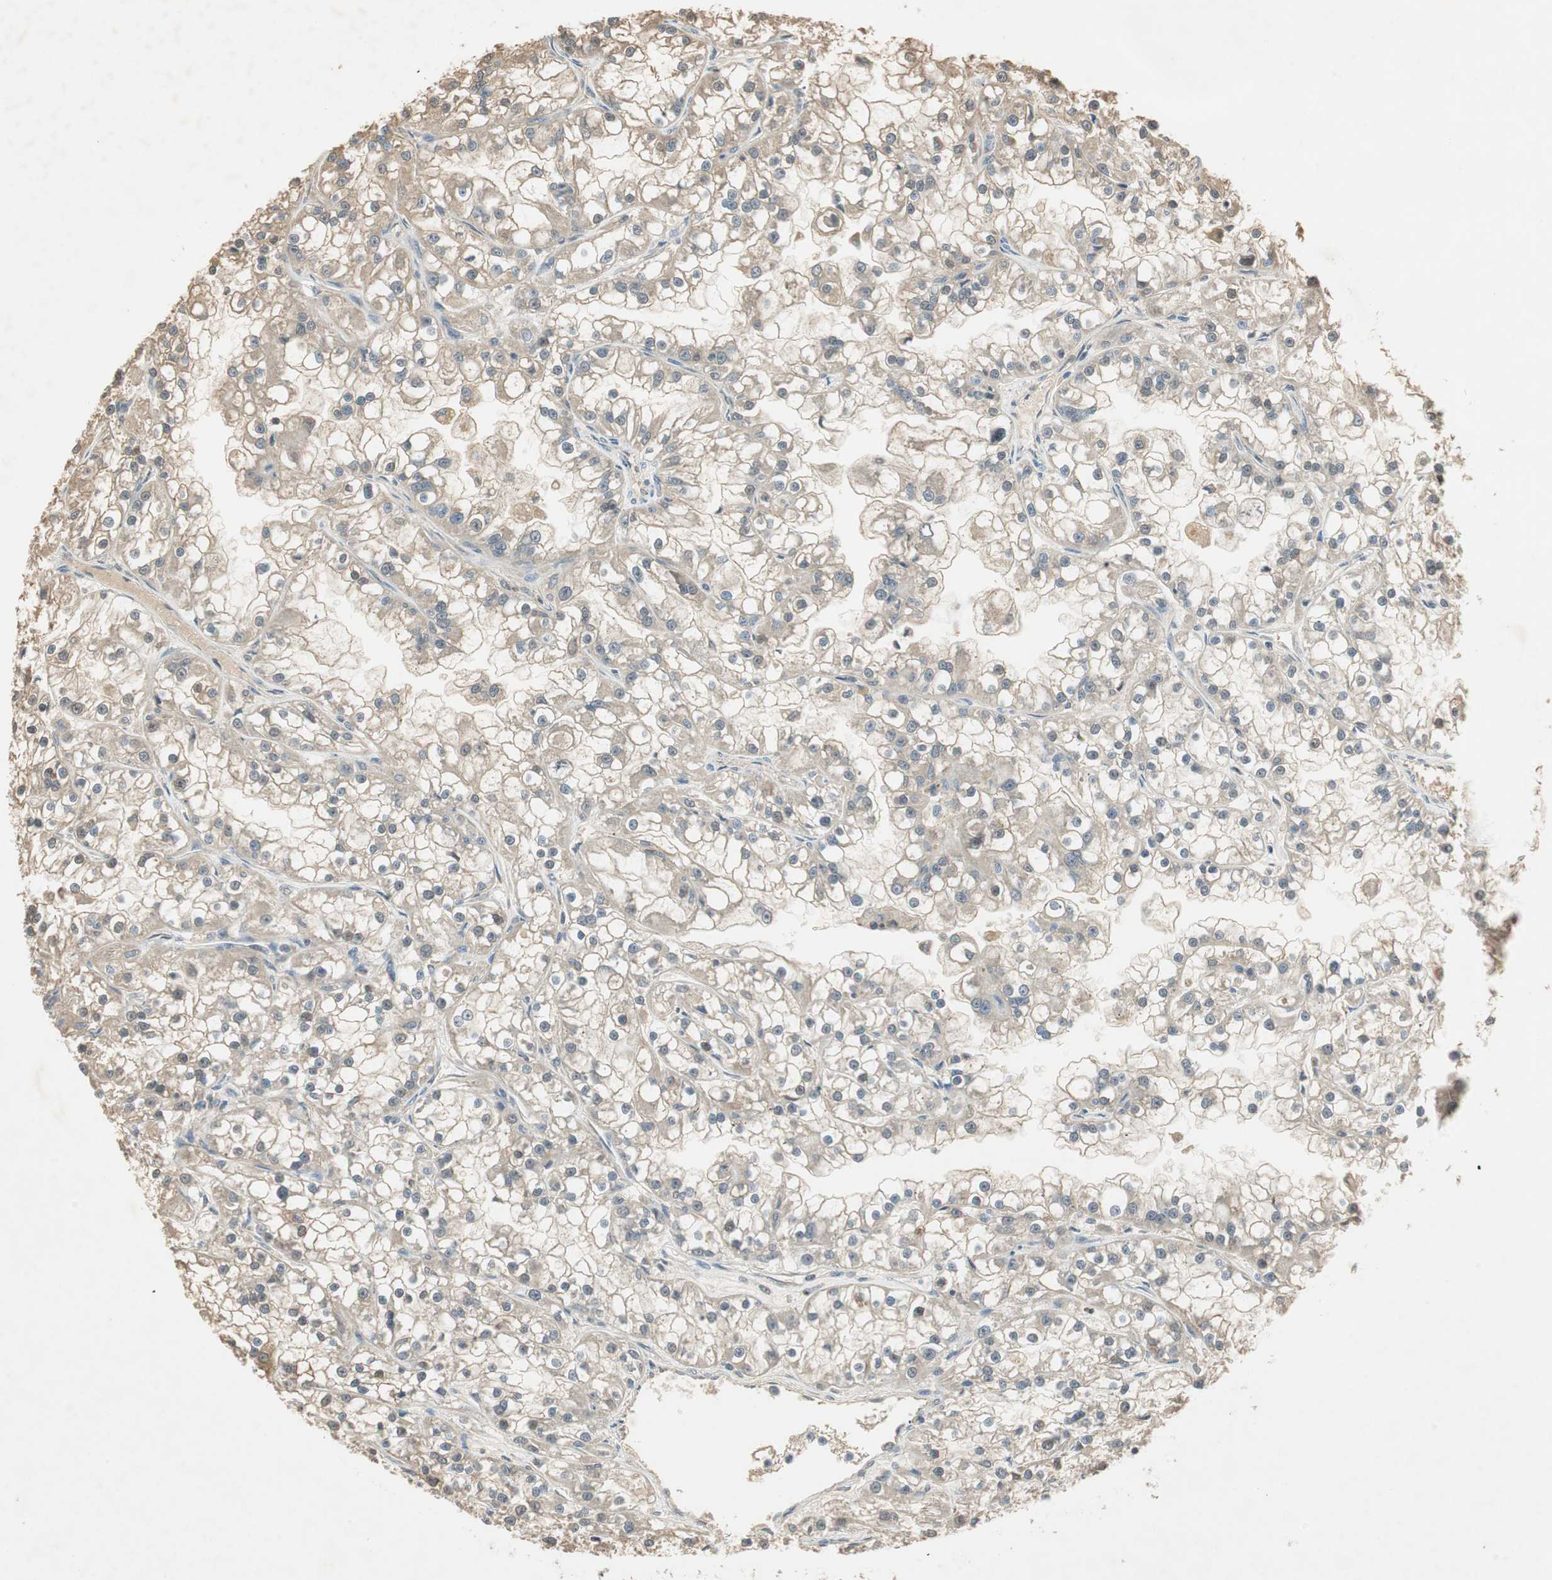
{"staining": {"intensity": "weak", "quantity": ">75%", "location": "cytoplasmic/membranous"}, "tissue": "renal cancer", "cell_type": "Tumor cells", "image_type": "cancer", "snomed": [{"axis": "morphology", "description": "Adenocarcinoma, NOS"}, {"axis": "topography", "description": "Kidney"}], "caption": "Immunohistochemical staining of human renal cancer exhibits weak cytoplasmic/membranous protein expression in approximately >75% of tumor cells.", "gene": "USP2", "patient": {"sex": "female", "age": 52}}